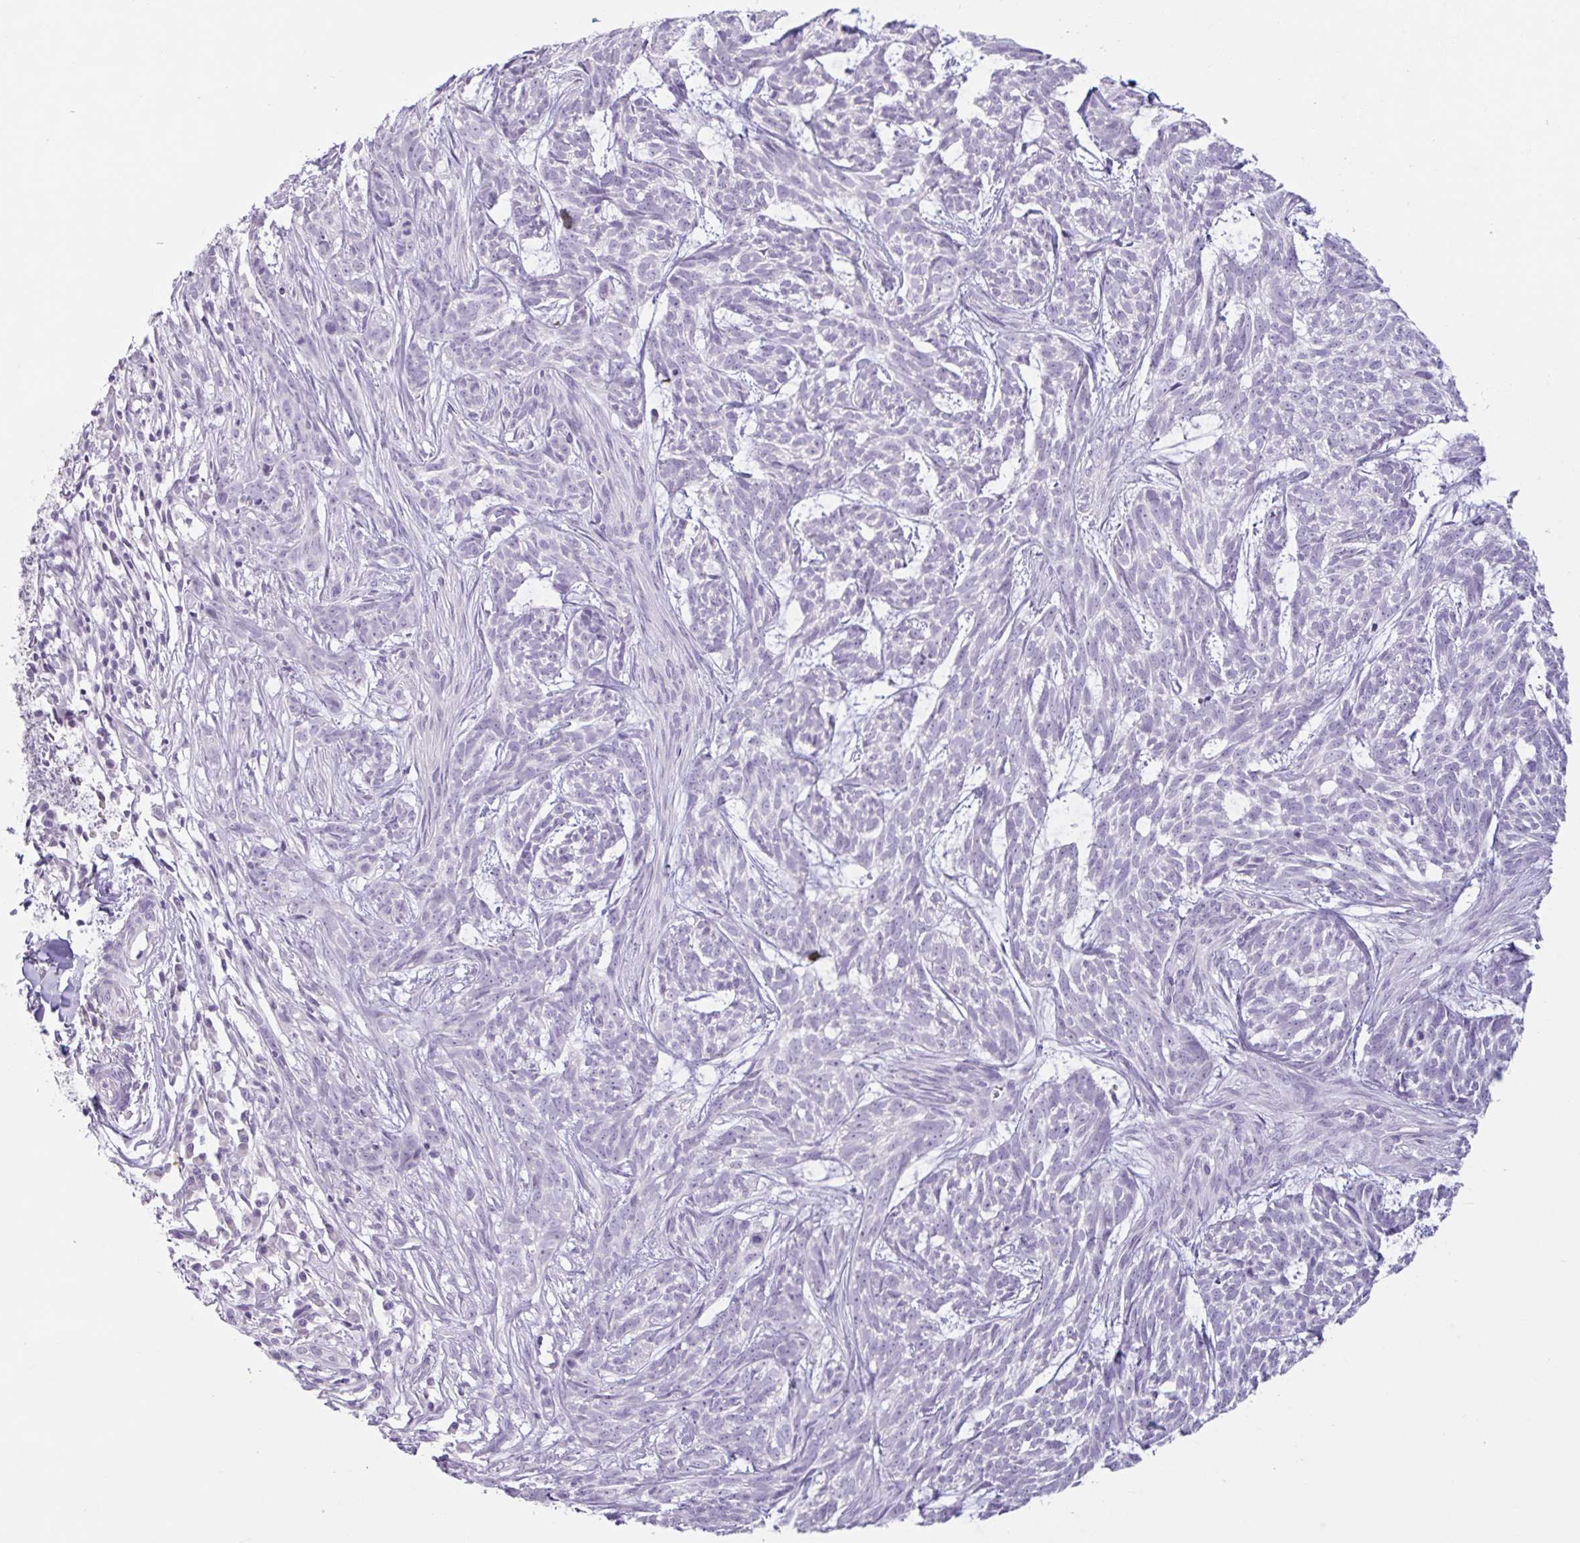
{"staining": {"intensity": "negative", "quantity": "none", "location": "none"}, "tissue": "skin cancer", "cell_type": "Tumor cells", "image_type": "cancer", "snomed": [{"axis": "morphology", "description": "Basal cell carcinoma"}, {"axis": "topography", "description": "Skin"}], "caption": "Tumor cells are negative for brown protein staining in basal cell carcinoma (skin).", "gene": "CTSE", "patient": {"sex": "female", "age": 93}}